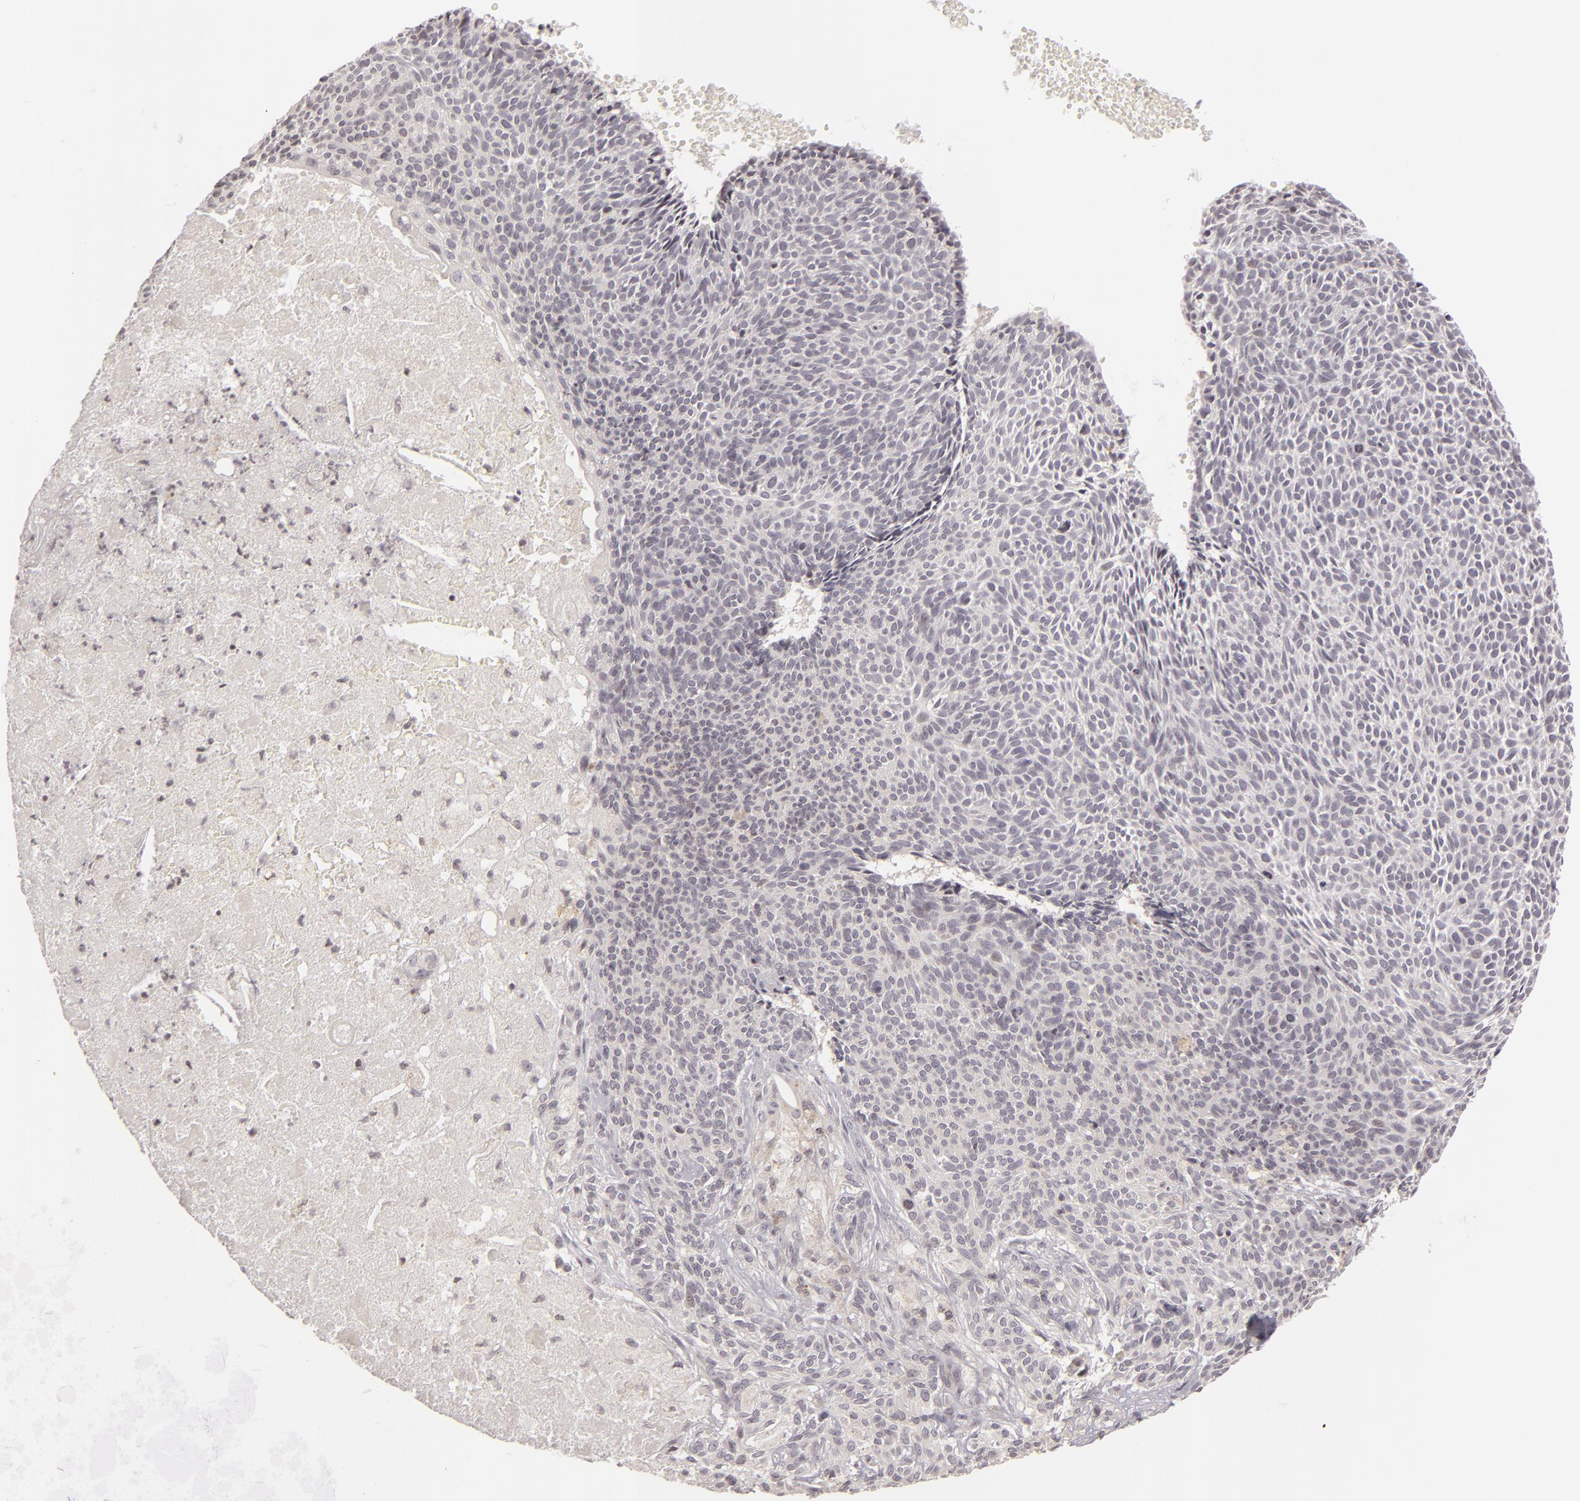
{"staining": {"intensity": "negative", "quantity": "none", "location": "none"}, "tissue": "skin cancer", "cell_type": "Tumor cells", "image_type": "cancer", "snomed": [{"axis": "morphology", "description": "Basal cell carcinoma"}, {"axis": "topography", "description": "Skin"}], "caption": "Immunohistochemistry of basal cell carcinoma (skin) displays no positivity in tumor cells.", "gene": "AKAP6", "patient": {"sex": "male", "age": 84}}